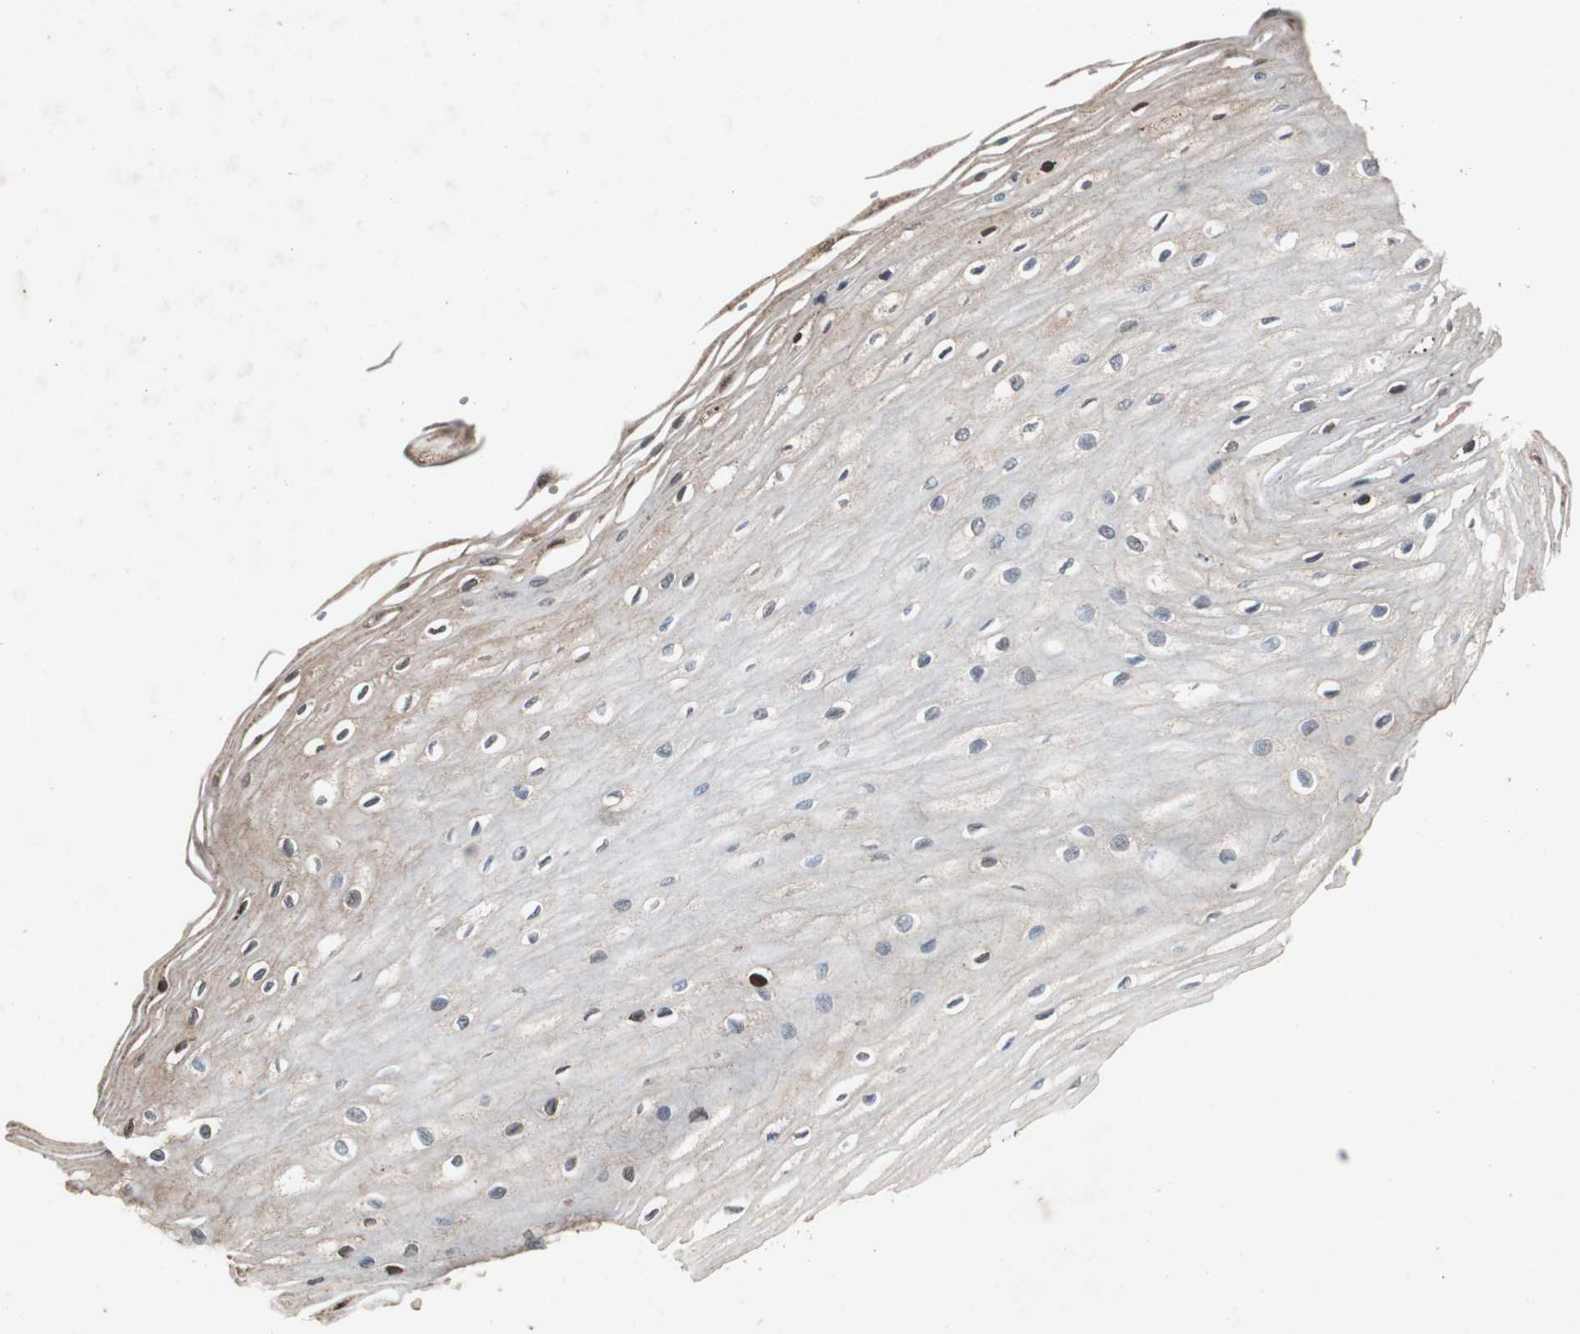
{"staining": {"intensity": "weak", "quantity": "<25%", "location": "cytoplasmic/membranous,nuclear"}, "tissue": "esophagus", "cell_type": "Squamous epithelial cells", "image_type": "normal", "snomed": [{"axis": "morphology", "description": "Normal tissue, NOS"}, {"axis": "morphology", "description": "Squamous cell carcinoma, NOS"}, {"axis": "topography", "description": "Esophagus"}], "caption": "Immunohistochemistry of normal human esophagus demonstrates no expression in squamous epithelial cells.", "gene": "ADNP2", "patient": {"sex": "male", "age": 65}}